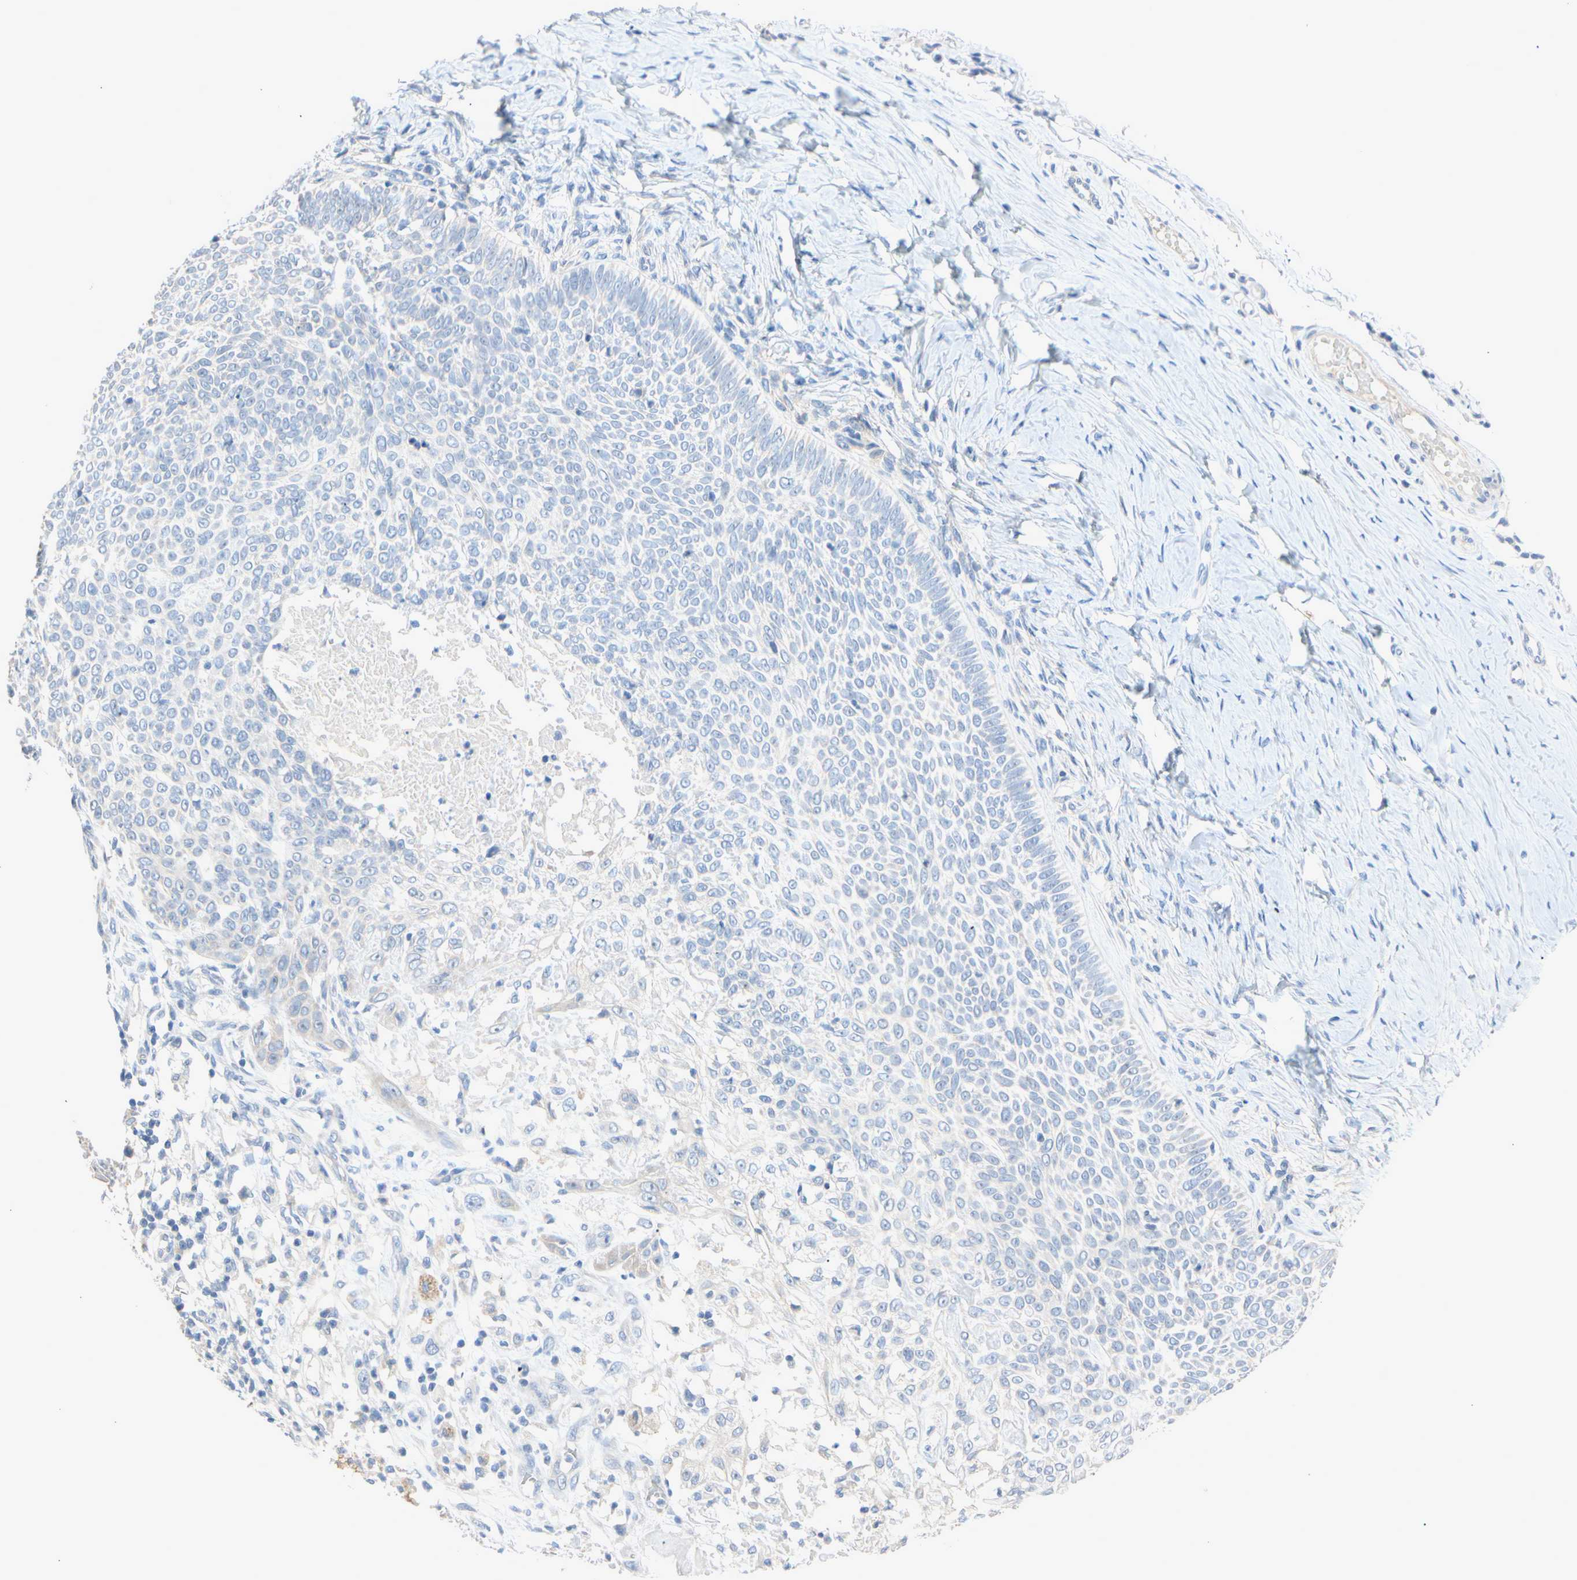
{"staining": {"intensity": "negative", "quantity": "none", "location": "none"}, "tissue": "skin cancer", "cell_type": "Tumor cells", "image_type": "cancer", "snomed": [{"axis": "morphology", "description": "Normal tissue, NOS"}, {"axis": "morphology", "description": "Basal cell carcinoma"}, {"axis": "topography", "description": "Skin"}], "caption": "This is an immunohistochemistry micrograph of skin cancer. There is no positivity in tumor cells.", "gene": "MARK1", "patient": {"sex": "male", "age": 87}}